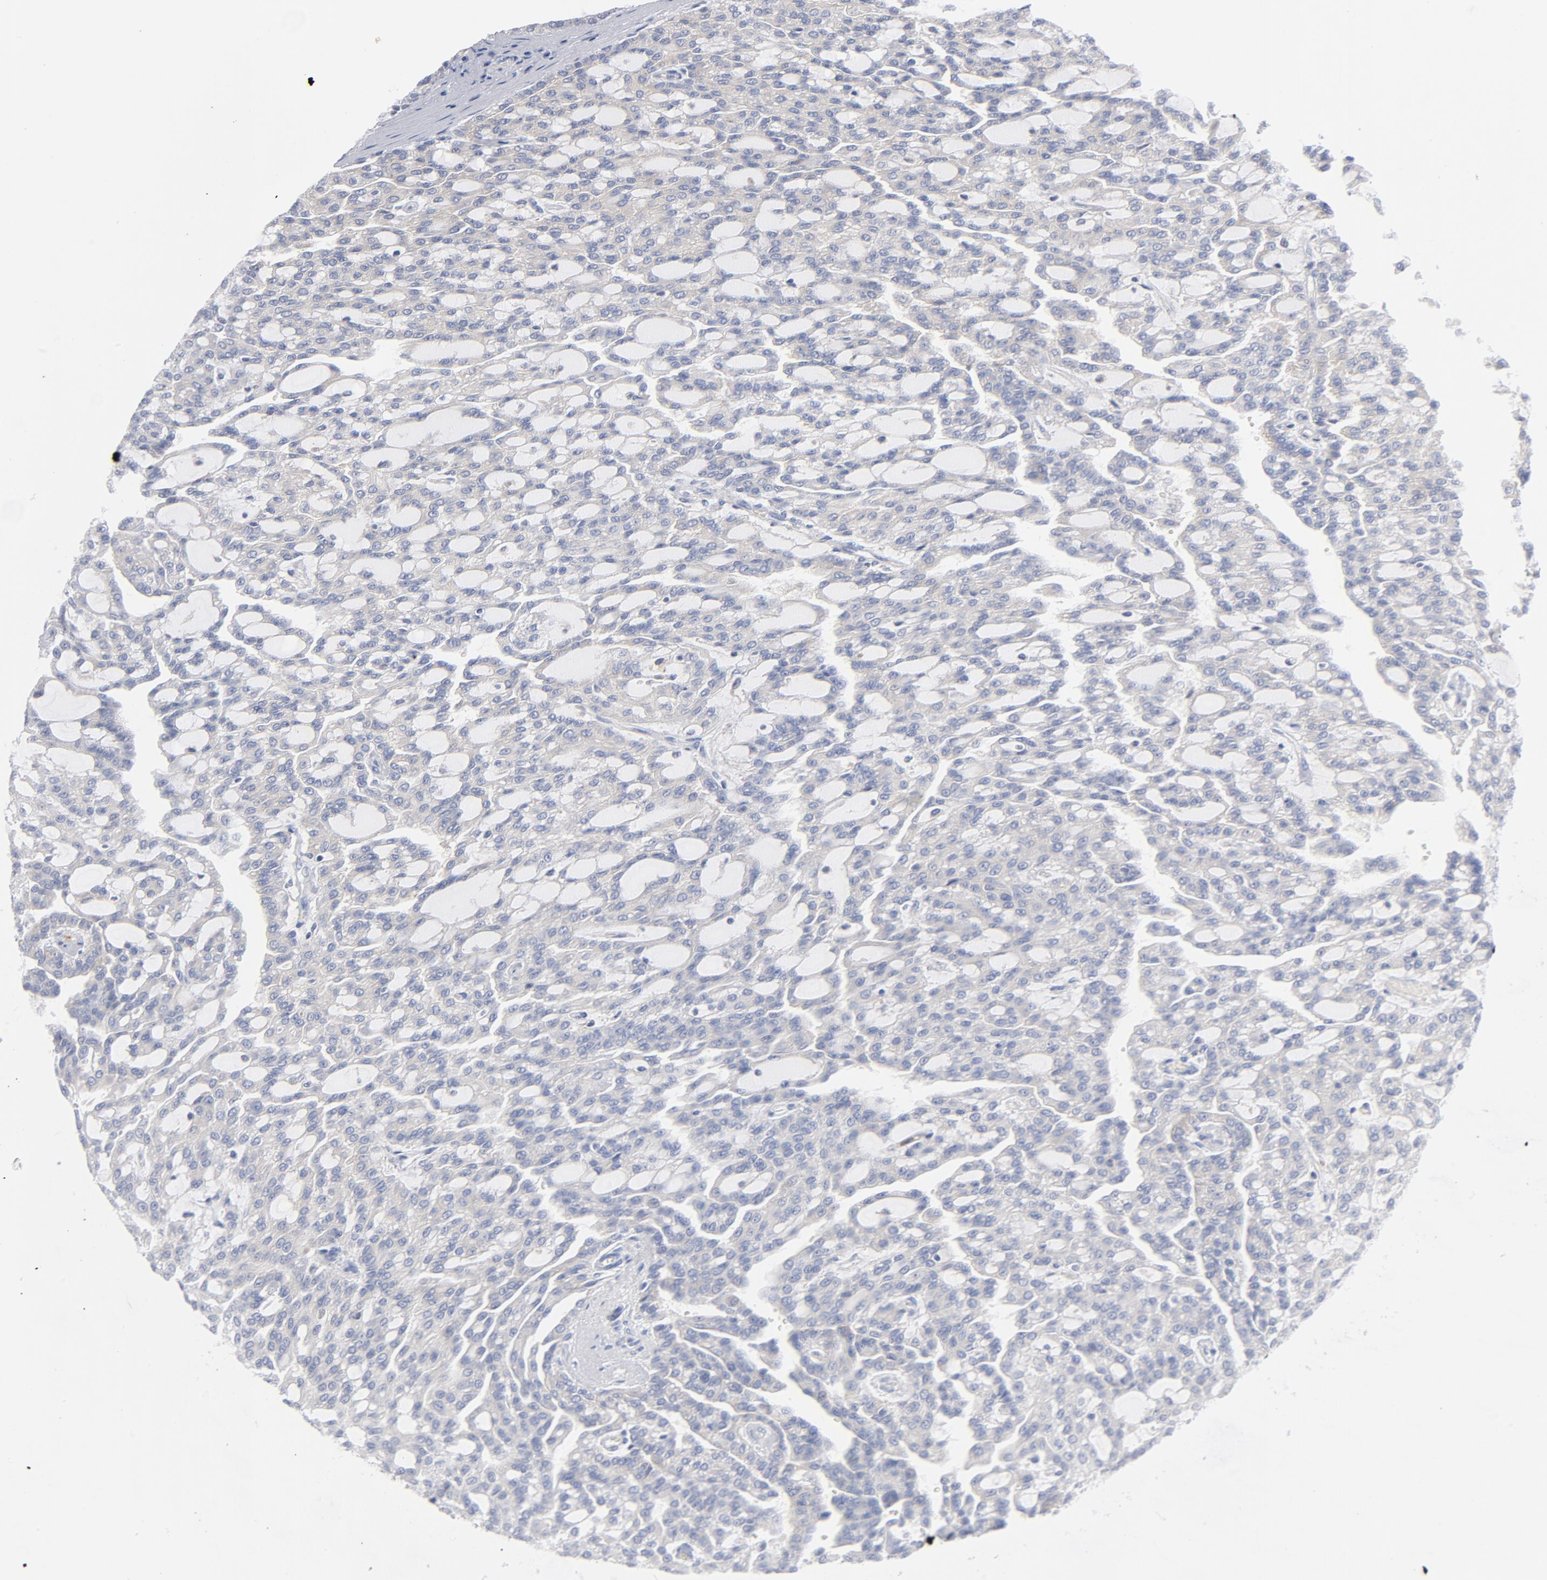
{"staining": {"intensity": "negative", "quantity": "none", "location": "none"}, "tissue": "renal cancer", "cell_type": "Tumor cells", "image_type": "cancer", "snomed": [{"axis": "morphology", "description": "Adenocarcinoma, NOS"}, {"axis": "topography", "description": "Kidney"}], "caption": "An IHC image of renal cancer is shown. There is no staining in tumor cells of renal cancer. The staining is performed using DAB brown chromogen with nuclei counter-stained in using hematoxylin.", "gene": "CD86", "patient": {"sex": "male", "age": 63}}